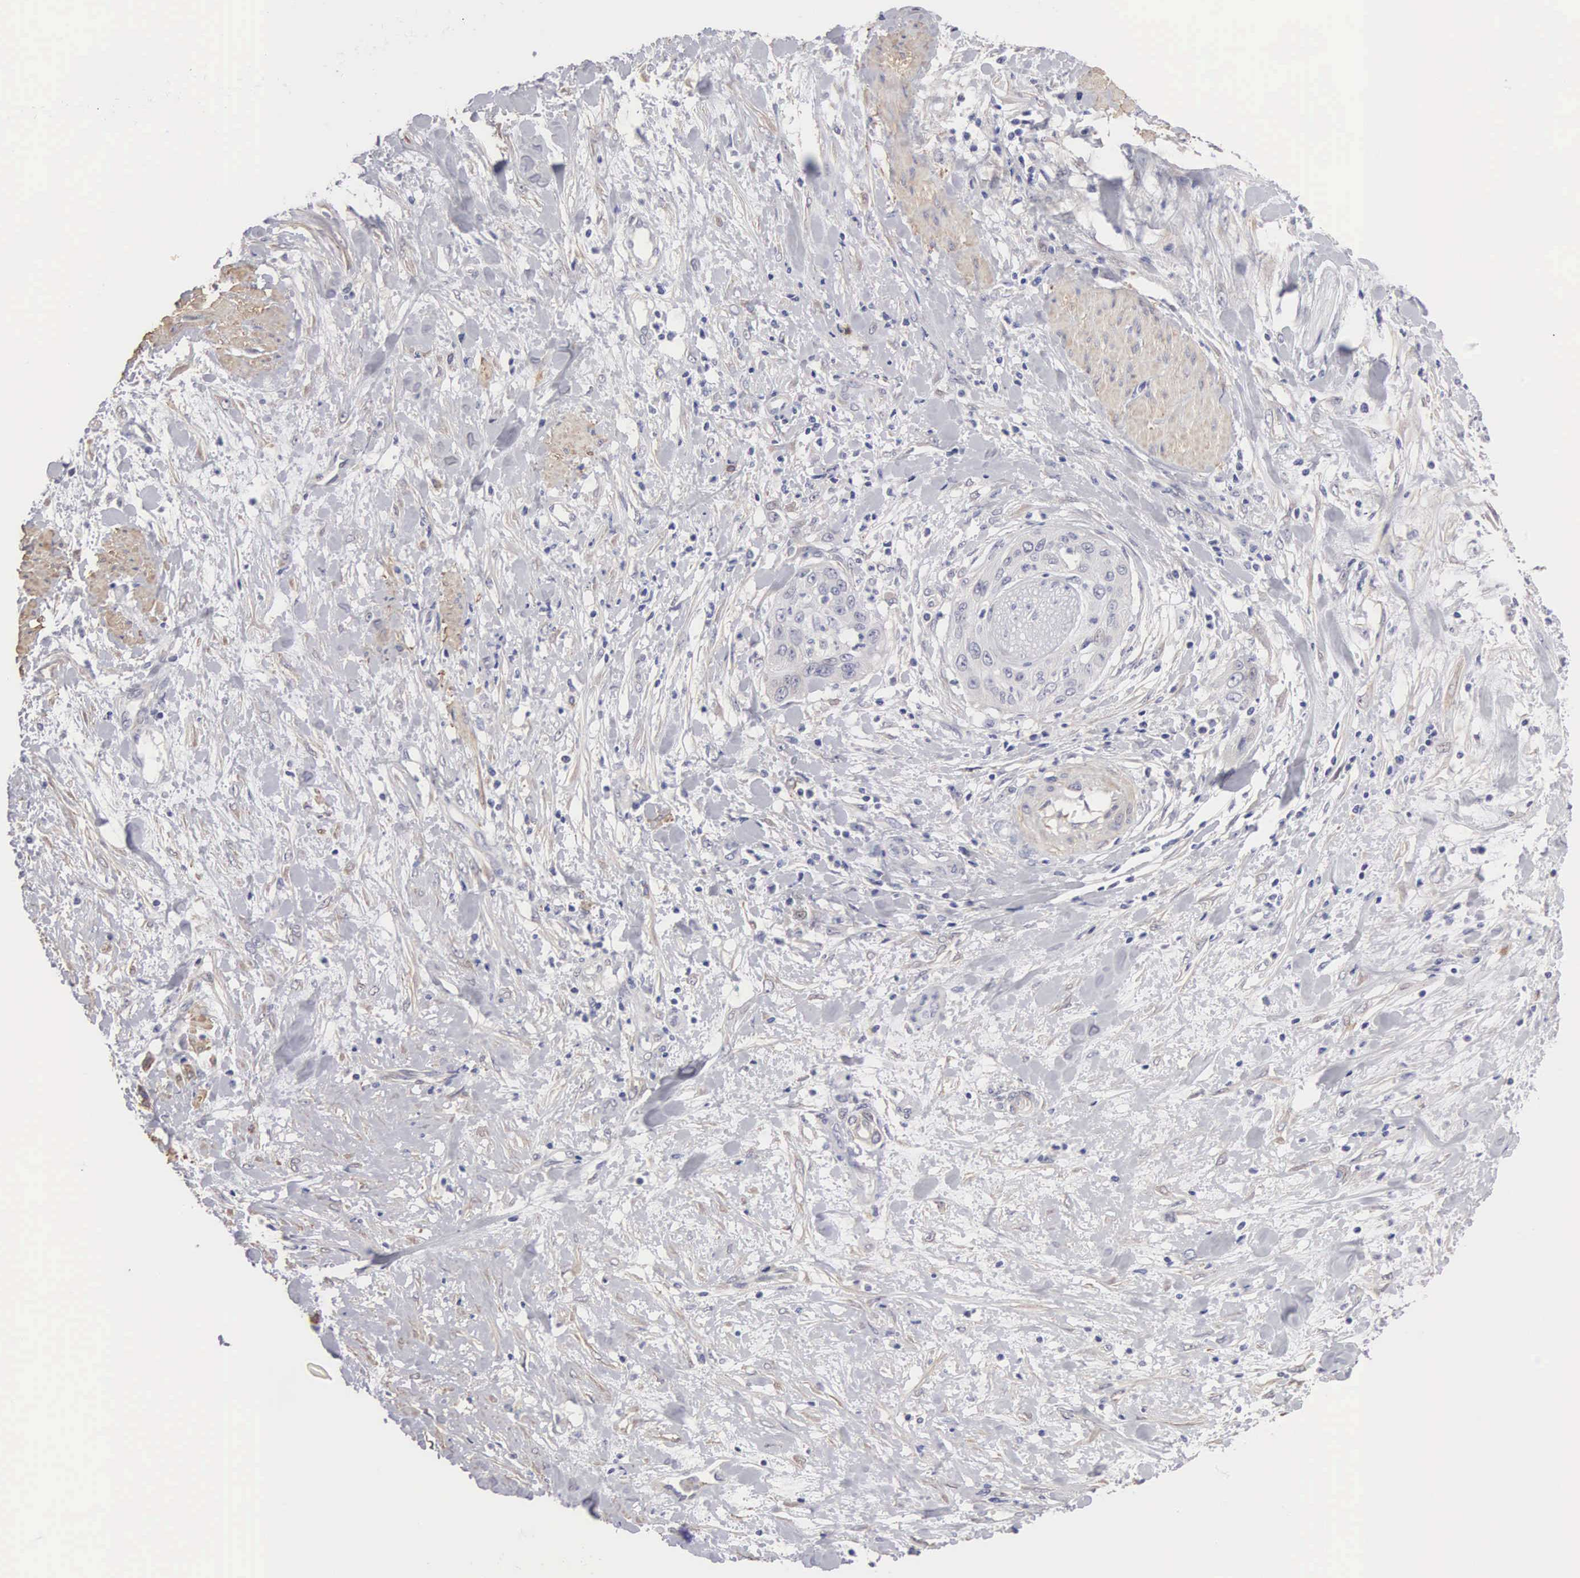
{"staining": {"intensity": "negative", "quantity": "none", "location": "none"}, "tissue": "cervical cancer", "cell_type": "Tumor cells", "image_type": "cancer", "snomed": [{"axis": "morphology", "description": "Squamous cell carcinoma, NOS"}, {"axis": "topography", "description": "Cervix"}], "caption": "DAB (3,3'-diaminobenzidine) immunohistochemical staining of cervical squamous cell carcinoma displays no significant expression in tumor cells.", "gene": "ELFN2", "patient": {"sex": "female", "age": 41}}